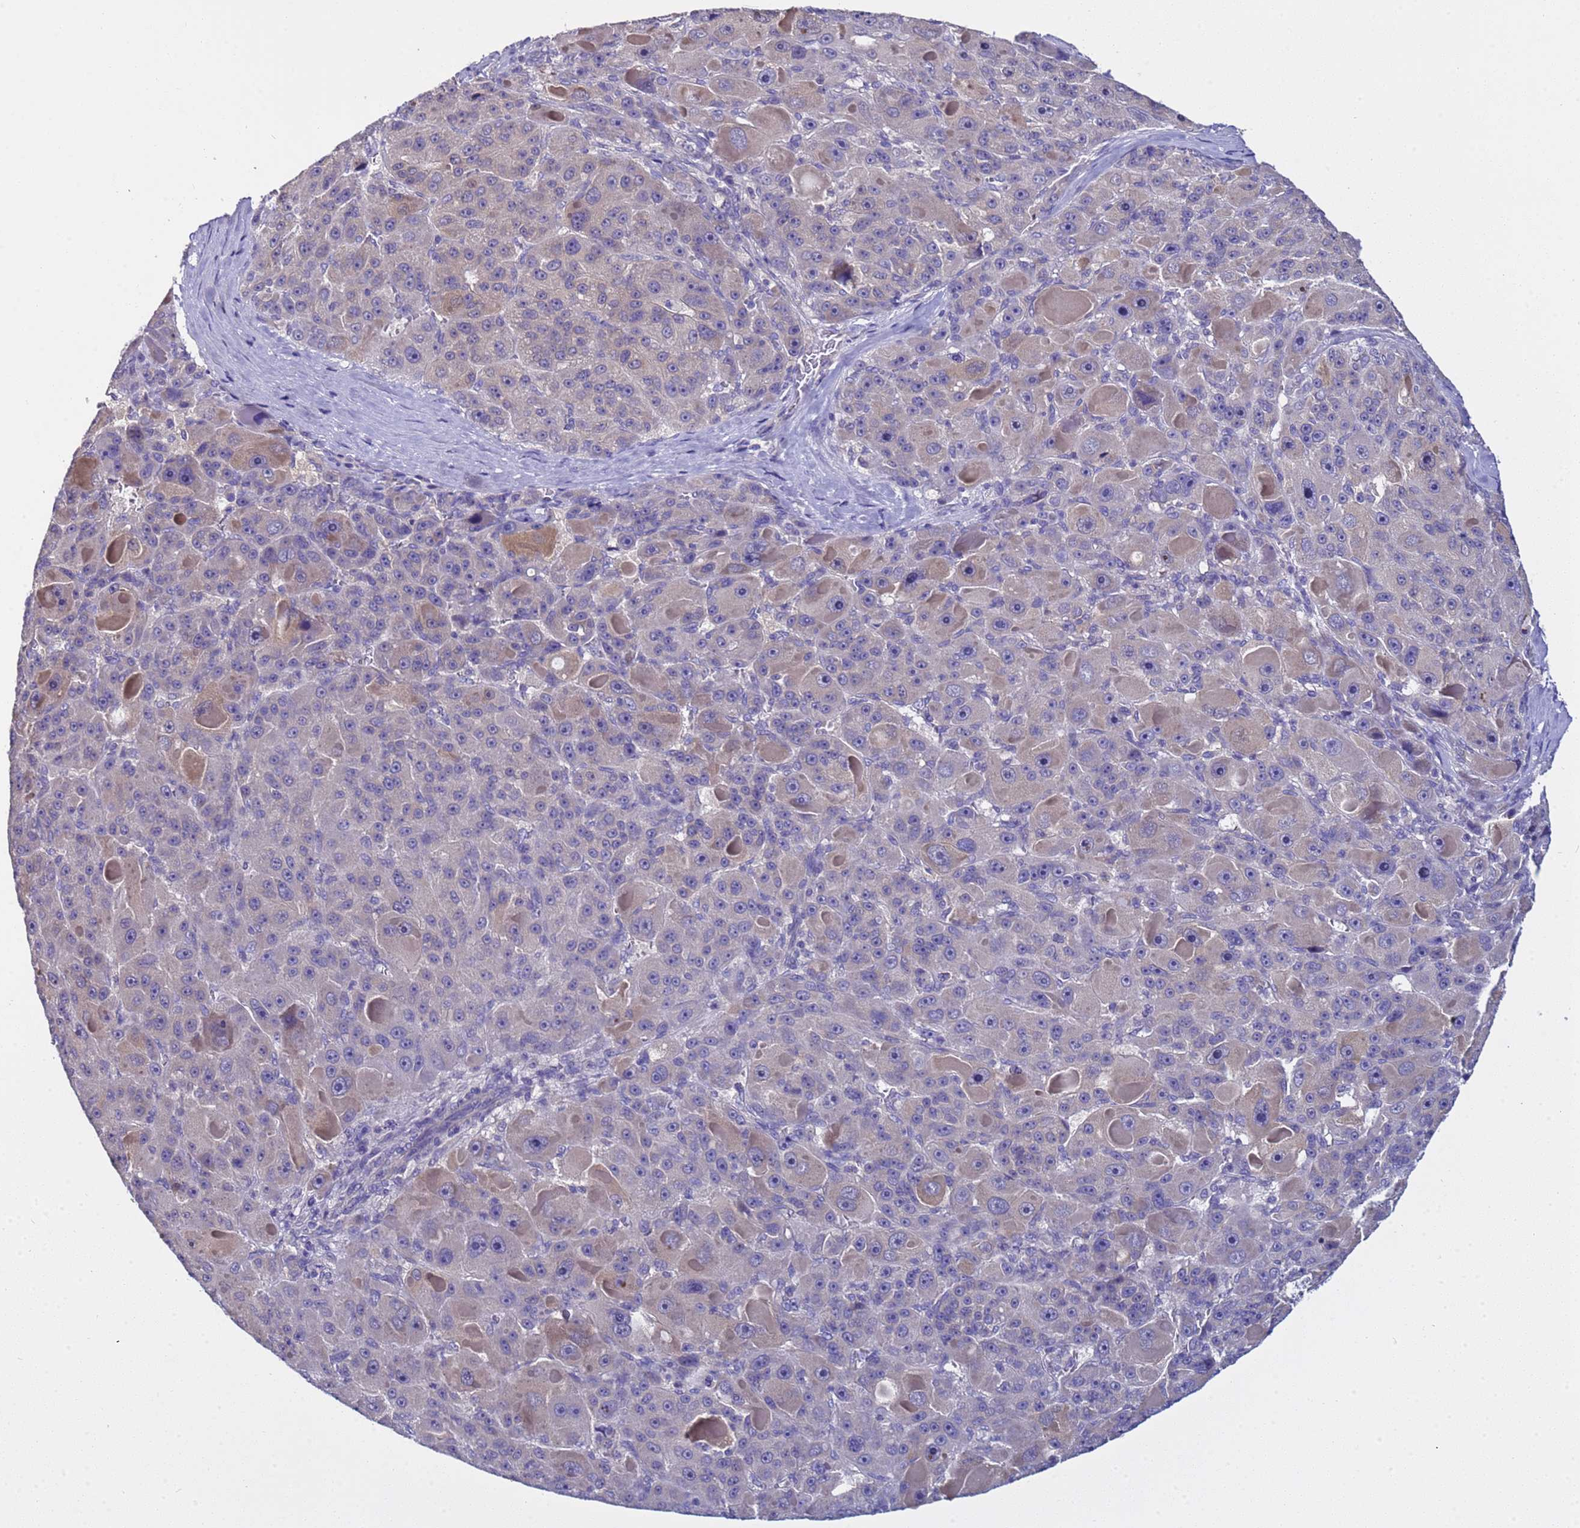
{"staining": {"intensity": "negative", "quantity": "none", "location": "none"}, "tissue": "liver cancer", "cell_type": "Tumor cells", "image_type": "cancer", "snomed": [{"axis": "morphology", "description": "Carcinoma, Hepatocellular, NOS"}, {"axis": "topography", "description": "Liver"}], "caption": "This is an IHC image of human liver cancer (hepatocellular carcinoma). There is no positivity in tumor cells.", "gene": "ELMOD2", "patient": {"sex": "male", "age": 76}}